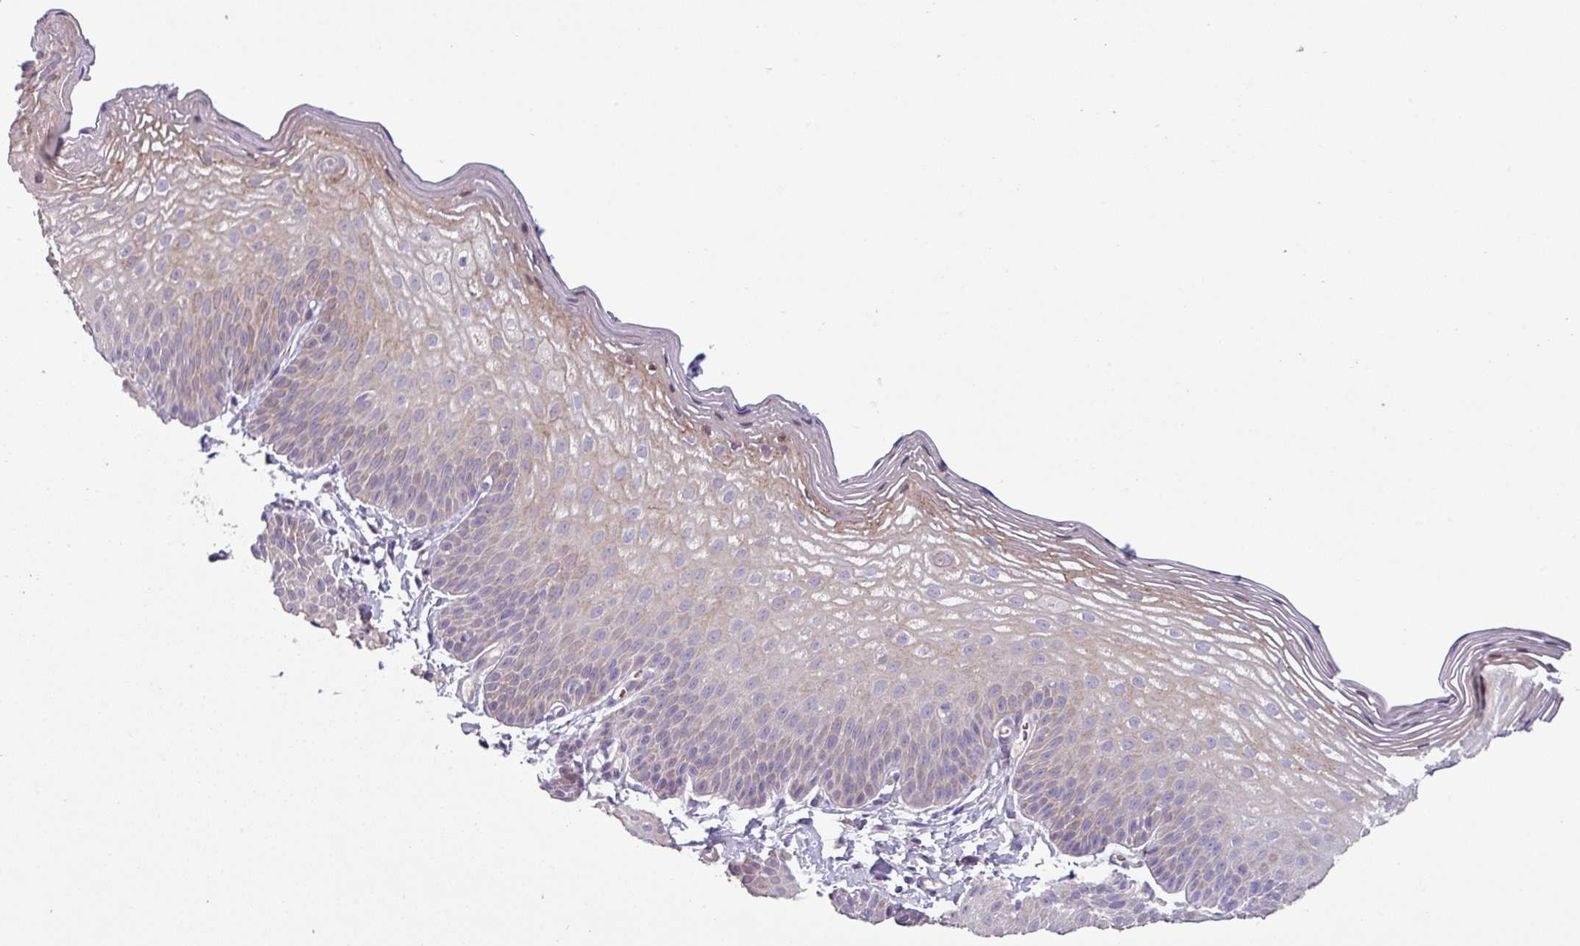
{"staining": {"intensity": "moderate", "quantity": "<25%", "location": "cytoplasmic/membranous,nuclear"}, "tissue": "skin", "cell_type": "Epidermal cells", "image_type": "normal", "snomed": [{"axis": "morphology", "description": "Normal tissue, NOS"}, {"axis": "morphology", "description": "Hemorrhoids"}, {"axis": "morphology", "description": "Inflammation, NOS"}, {"axis": "topography", "description": "Anal"}], "caption": "Skin stained with immunohistochemistry (IHC) reveals moderate cytoplasmic/membranous,nuclear positivity in approximately <25% of epidermal cells.", "gene": "KLHL3", "patient": {"sex": "male", "age": 60}}